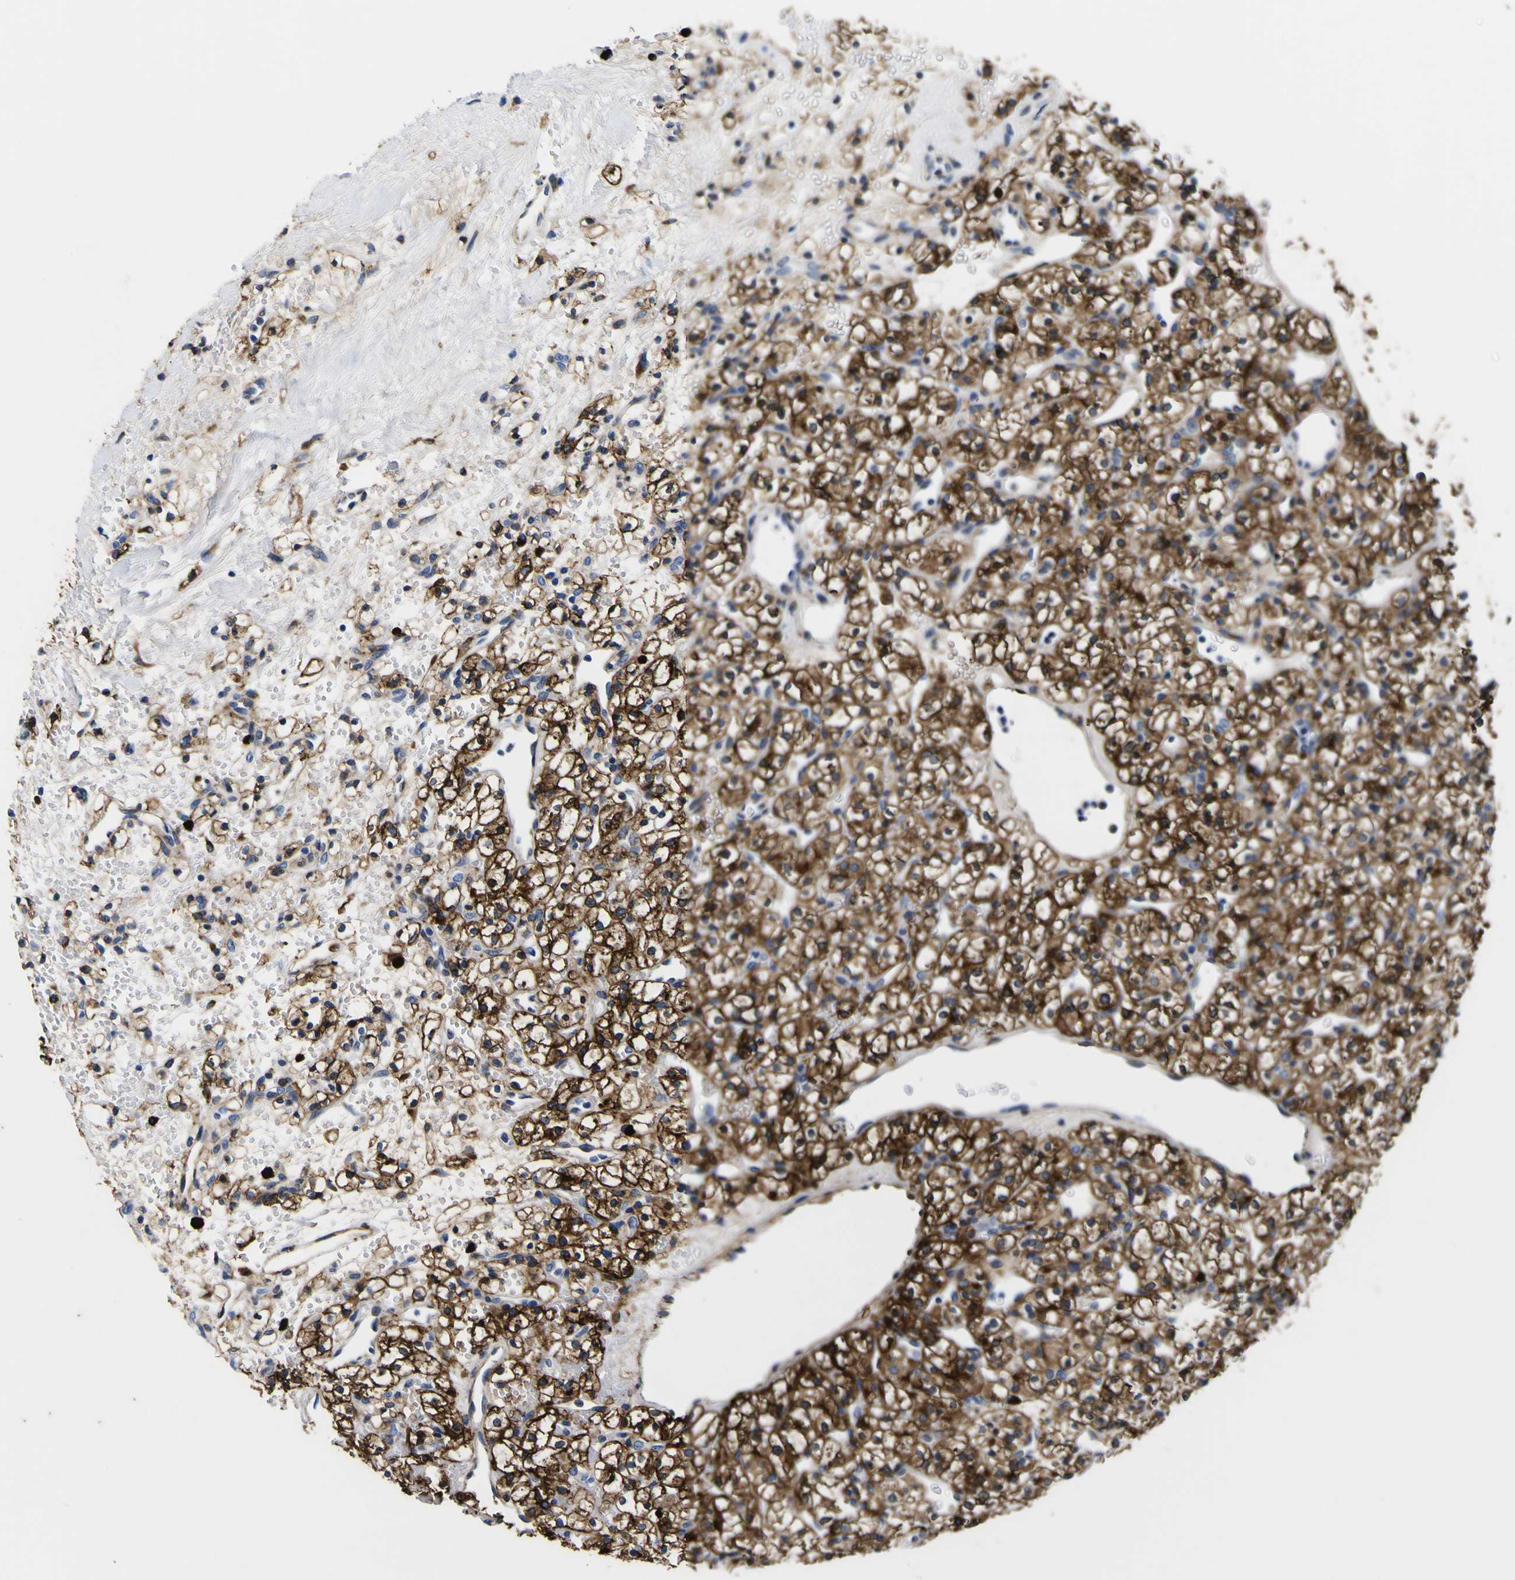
{"staining": {"intensity": "strong", "quantity": ">75%", "location": "cytoplasmic/membranous"}, "tissue": "renal cancer", "cell_type": "Tumor cells", "image_type": "cancer", "snomed": [{"axis": "morphology", "description": "Adenocarcinoma, NOS"}, {"axis": "topography", "description": "Kidney"}], "caption": "Renal adenocarcinoma was stained to show a protein in brown. There is high levels of strong cytoplasmic/membranous expression in about >75% of tumor cells.", "gene": "SCD", "patient": {"sex": "female", "age": 60}}